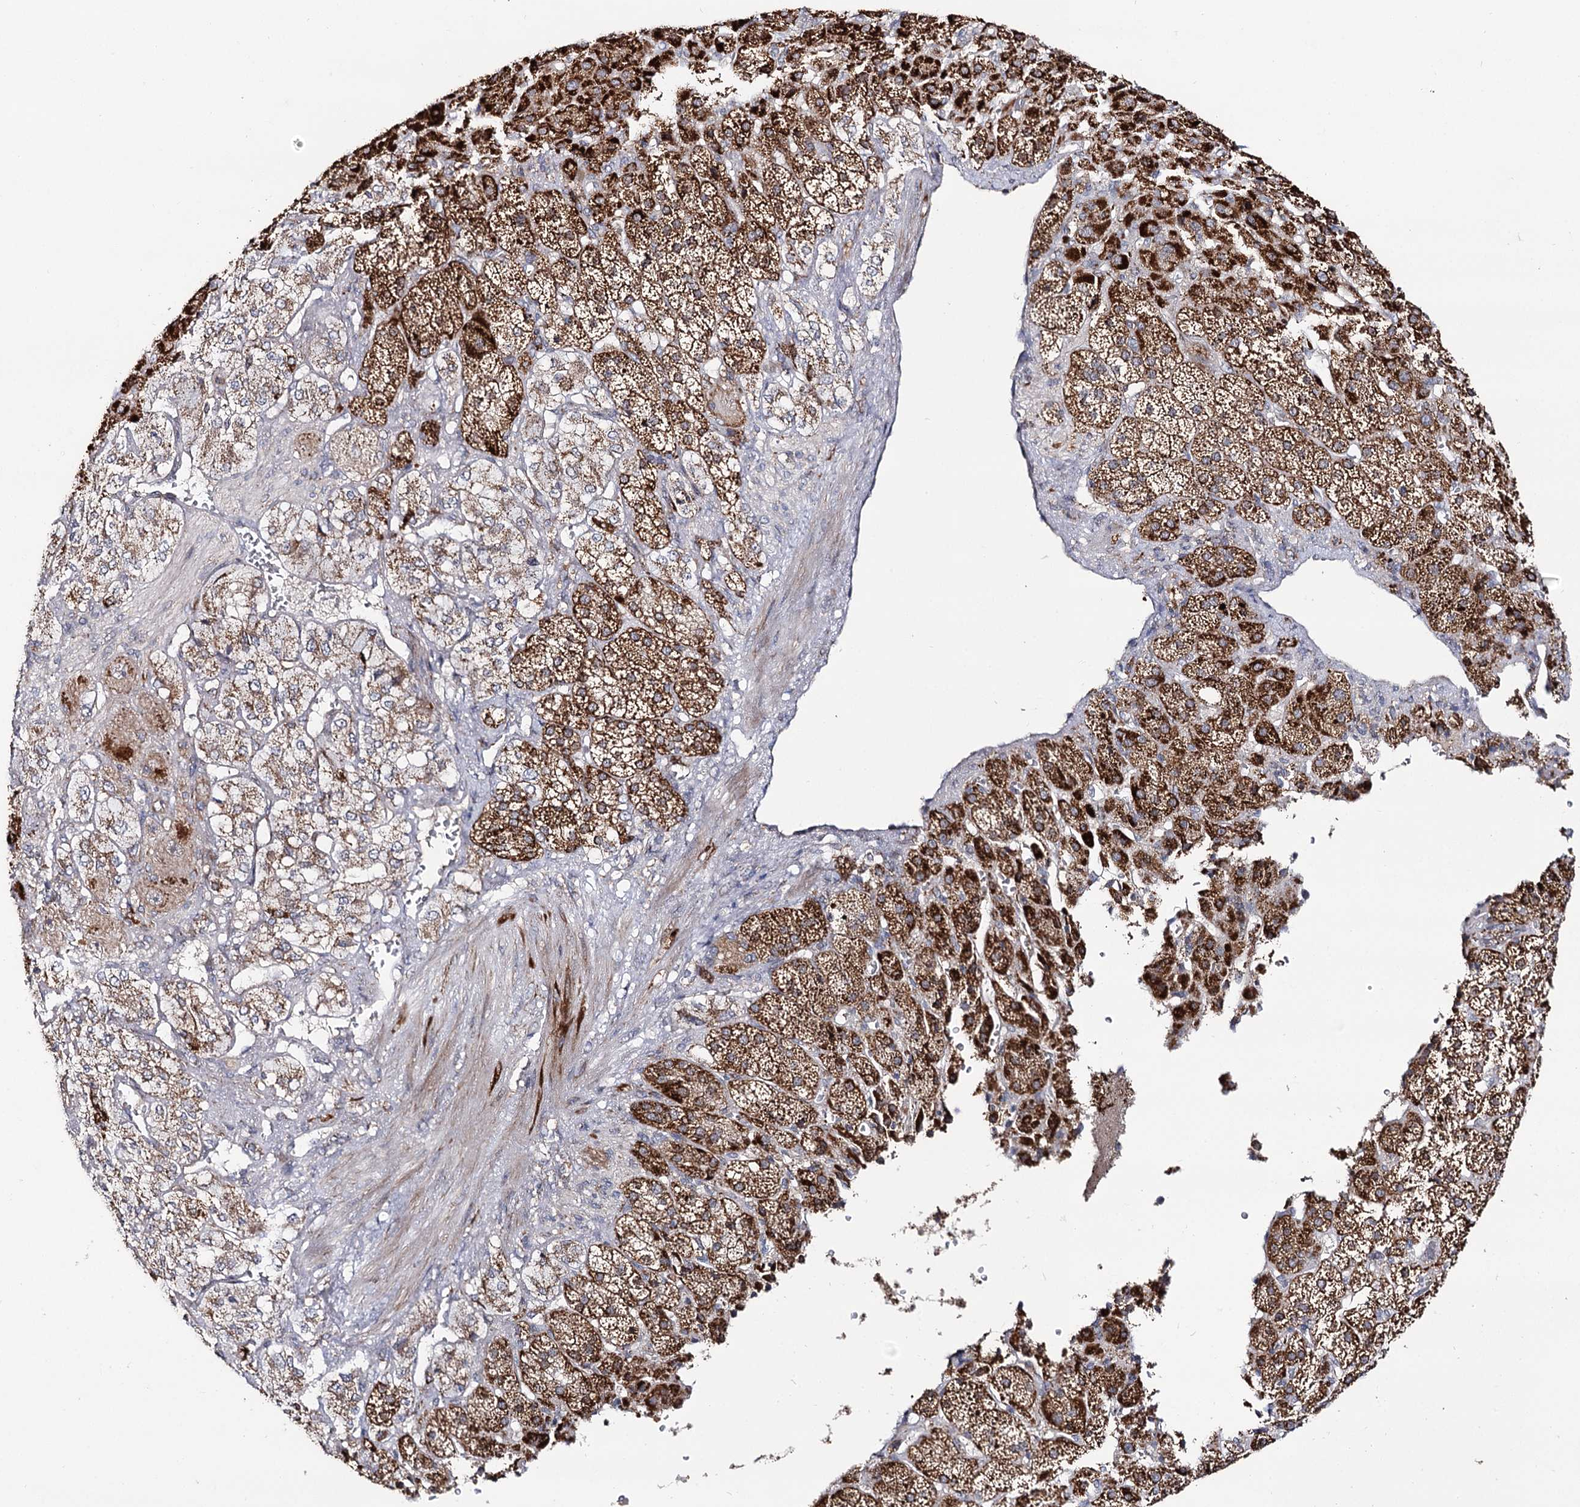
{"staining": {"intensity": "strong", "quantity": ">75%", "location": "cytoplasmic/membranous"}, "tissue": "adrenal gland", "cell_type": "Glandular cells", "image_type": "normal", "snomed": [{"axis": "morphology", "description": "Normal tissue, NOS"}, {"axis": "topography", "description": "Adrenal gland"}], "caption": "DAB immunohistochemical staining of benign adrenal gland reveals strong cytoplasmic/membranous protein staining in about >75% of glandular cells. The protein is shown in brown color, while the nuclei are stained blue.", "gene": "CBR4", "patient": {"sex": "female", "age": 57}}